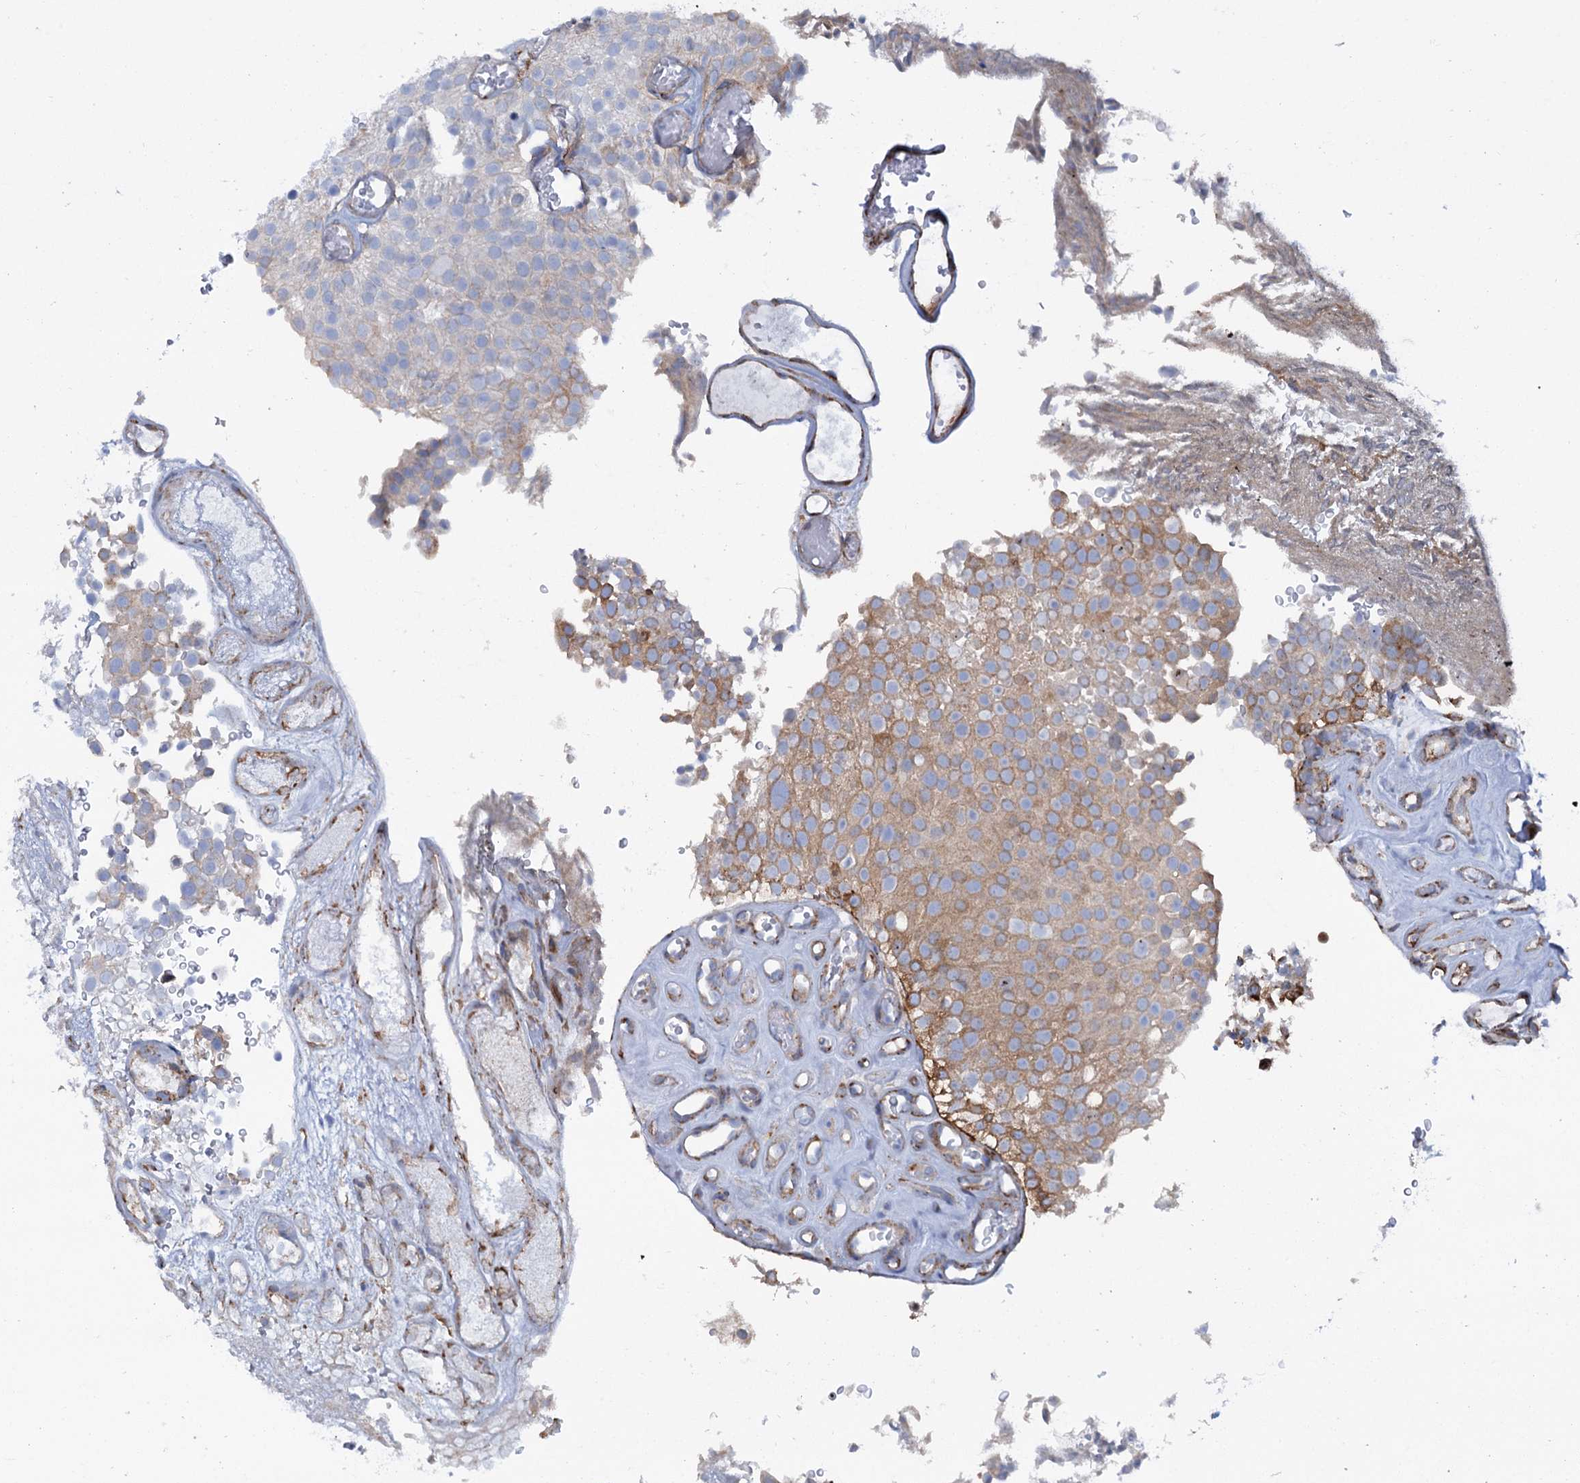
{"staining": {"intensity": "moderate", "quantity": "25%-75%", "location": "cytoplasmic/membranous"}, "tissue": "urothelial cancer", "cell_type": "Tumor cells", "image_type": "cancer", "snomed": [{"axis": "morphology", "description": "Urothelial carcinoma, Low grade"}, {"axis": "topography", "description": "Urinary bladder"}], "caption": "About 25%-75% of tumor cells in human urothelial cancer exhibit moderate cytoplasmic/membranous protein expression as visualized by brown immunohistochemical staining.", "gene": "SHE", "patient": {"sex": "male", "age": 78}}